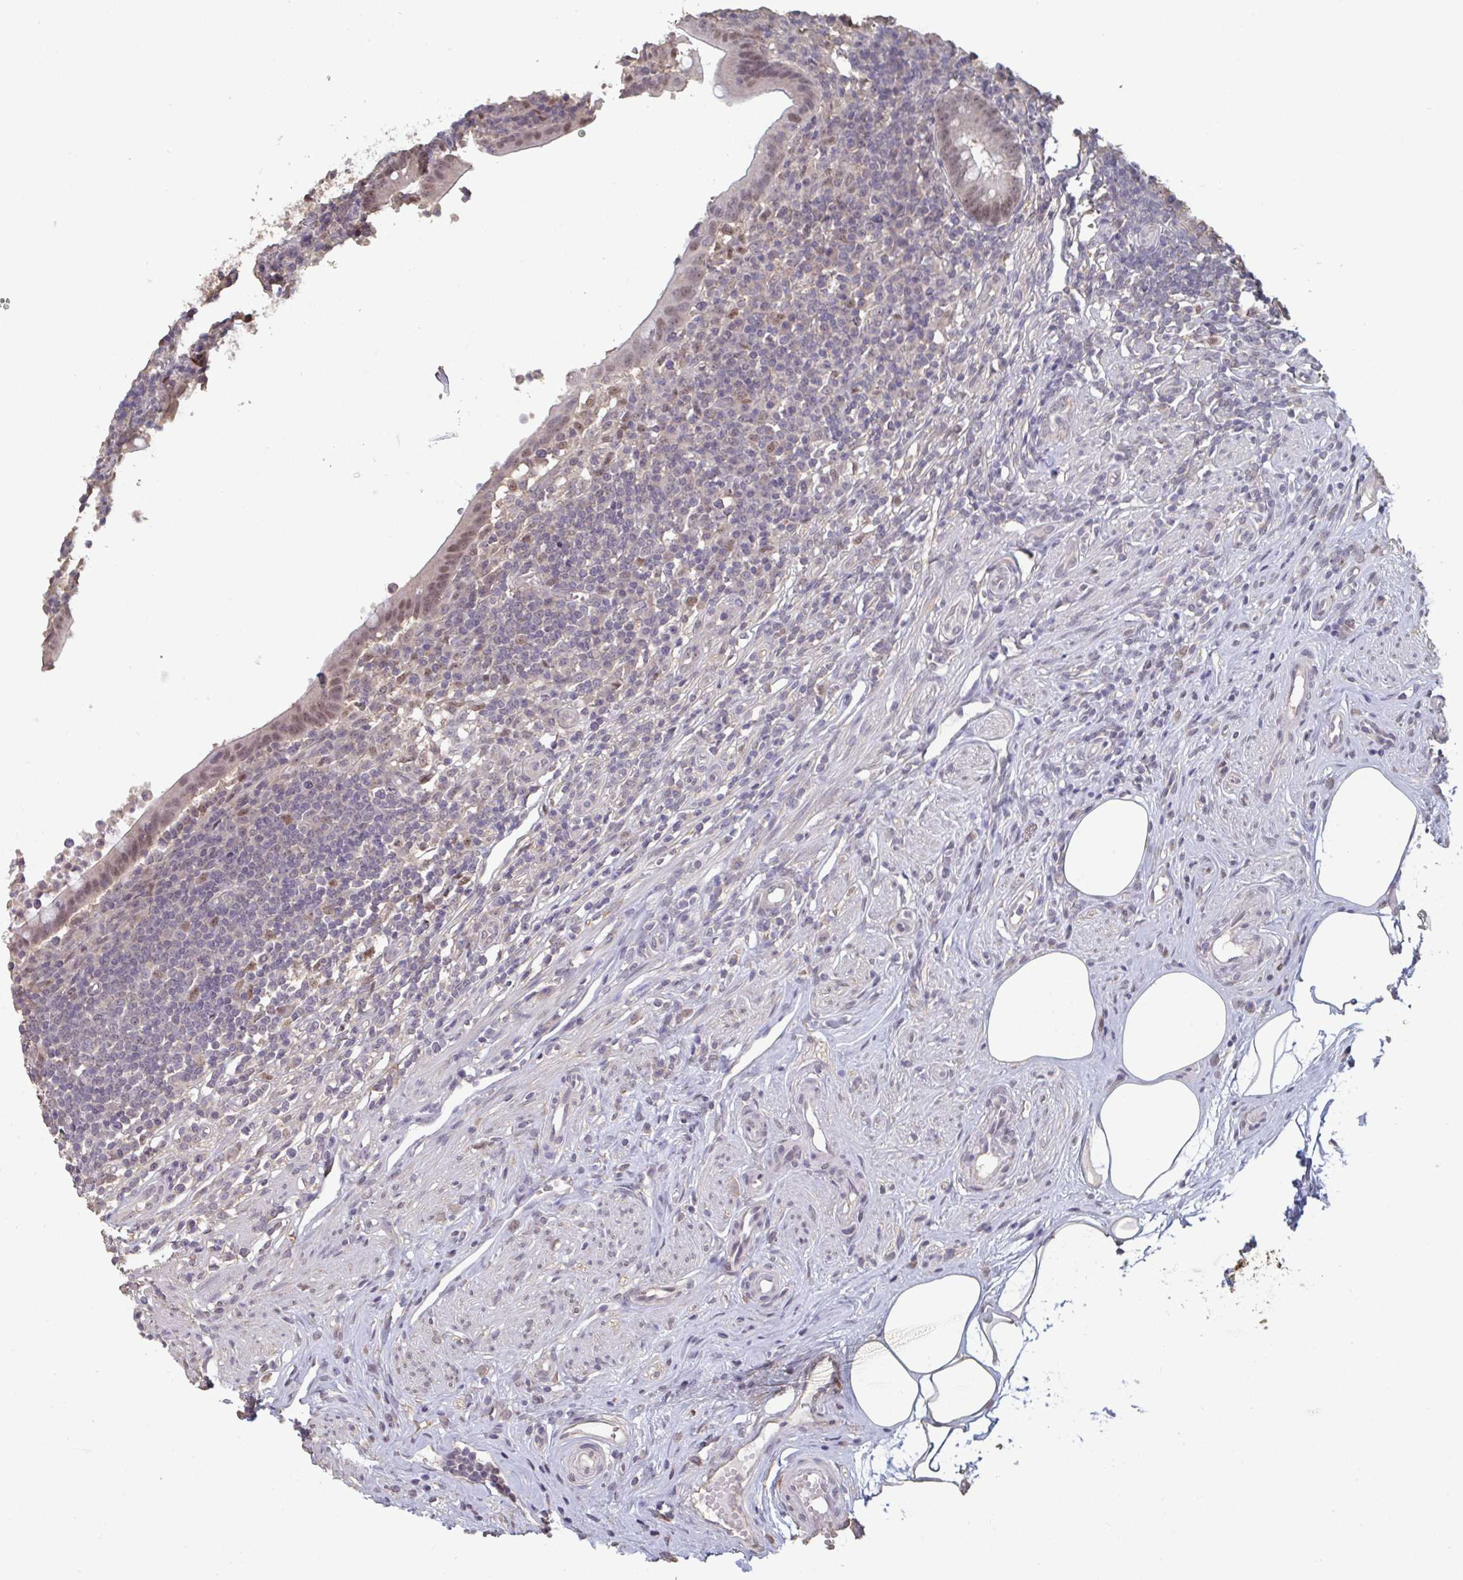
{"staining": {"intensity": "weak", "quantity": ">75%", "location": "cytoplasmic/membranous,nuclear"}, "tissue": "appendix", "cell_type": "Glandular cells", "image_type": "normal", "snomed": [{"axis": "morphology", "description": "Normal tissue, NOS"}, {"axis": "topography", "description": "Appendix"}], "caption": "Glandular cells show low levels of weak cytoplasmic/membranous,nuclear staining in approximately >75% of cells in benign appendix. The staining is performed using DAB (3,3'-diaminobenzidine) brown chromogen to label protein expression. The nuclei are counter-stained blue using hematoxylin.", "gene": "LIX1", "patient": {"sex": "female", "age": 56}}